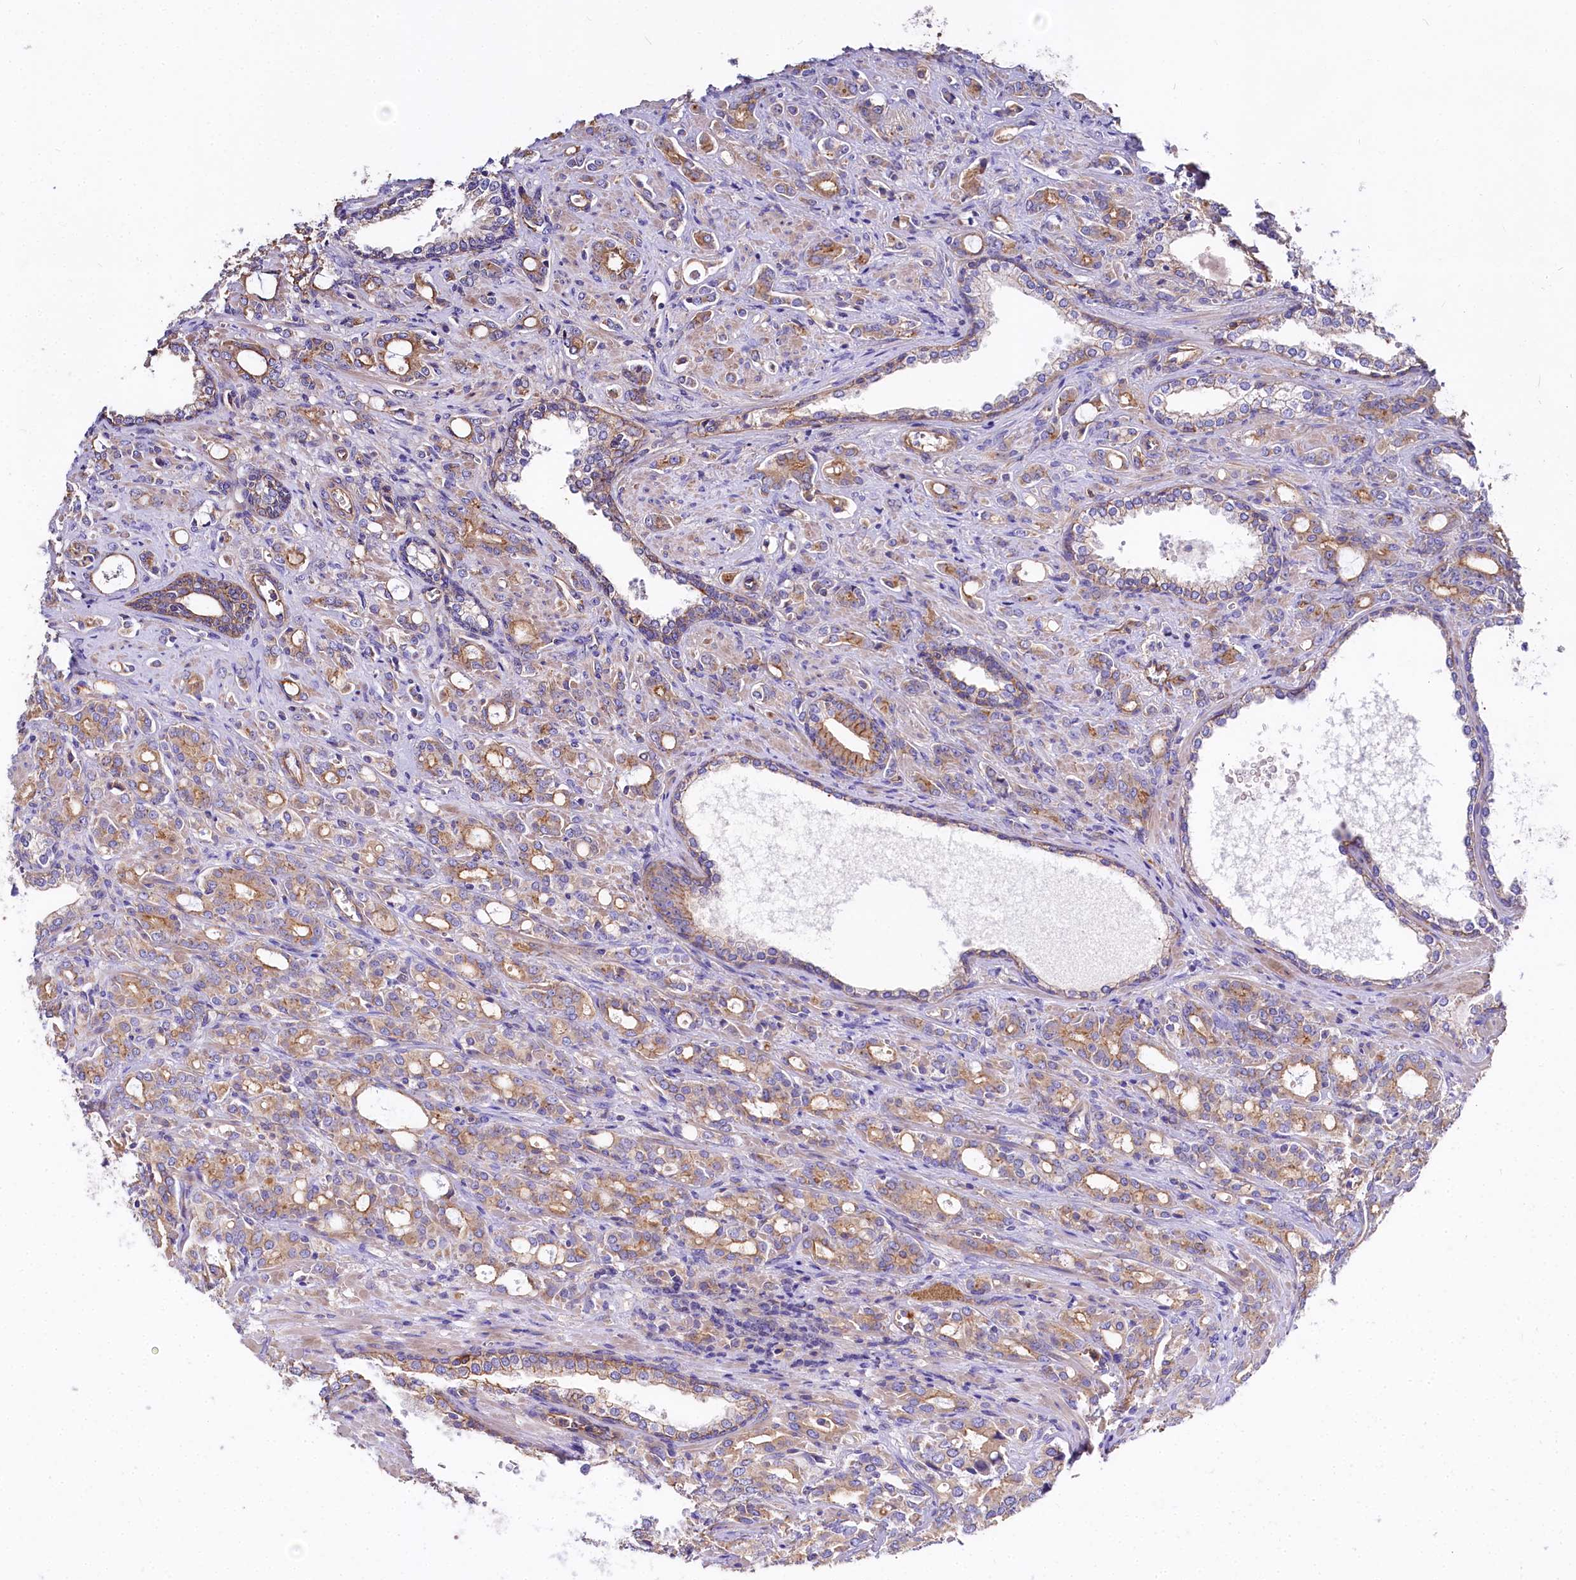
{"staining": {"intensity": "moderate", "quantity": ">75%", "location": "cytoplasmic/membranous"}, "tissue": "prostate cancer", "cell_type": "Tumor cells", "image_type": "cancer", "snomed": [{"axis": "morphology", "description": "Adenocarcinoma, High grade"}, {"axis": "topography", "description": "Prostate"}], "caption": "Immunohistochemistry histopathology image of neoplastic tissue: high-grade adenocarcinoma (prostate) stained using immunohistochemistry (IHC) displays medium levels of moderate protein expression localized specifically in the cytoplasmic/membranous of tumor cells, appearing as a cytoplasmic/membranous brown color.", "gene": "FCHSD2", "patient": {"sex": "male", "age": 72}}